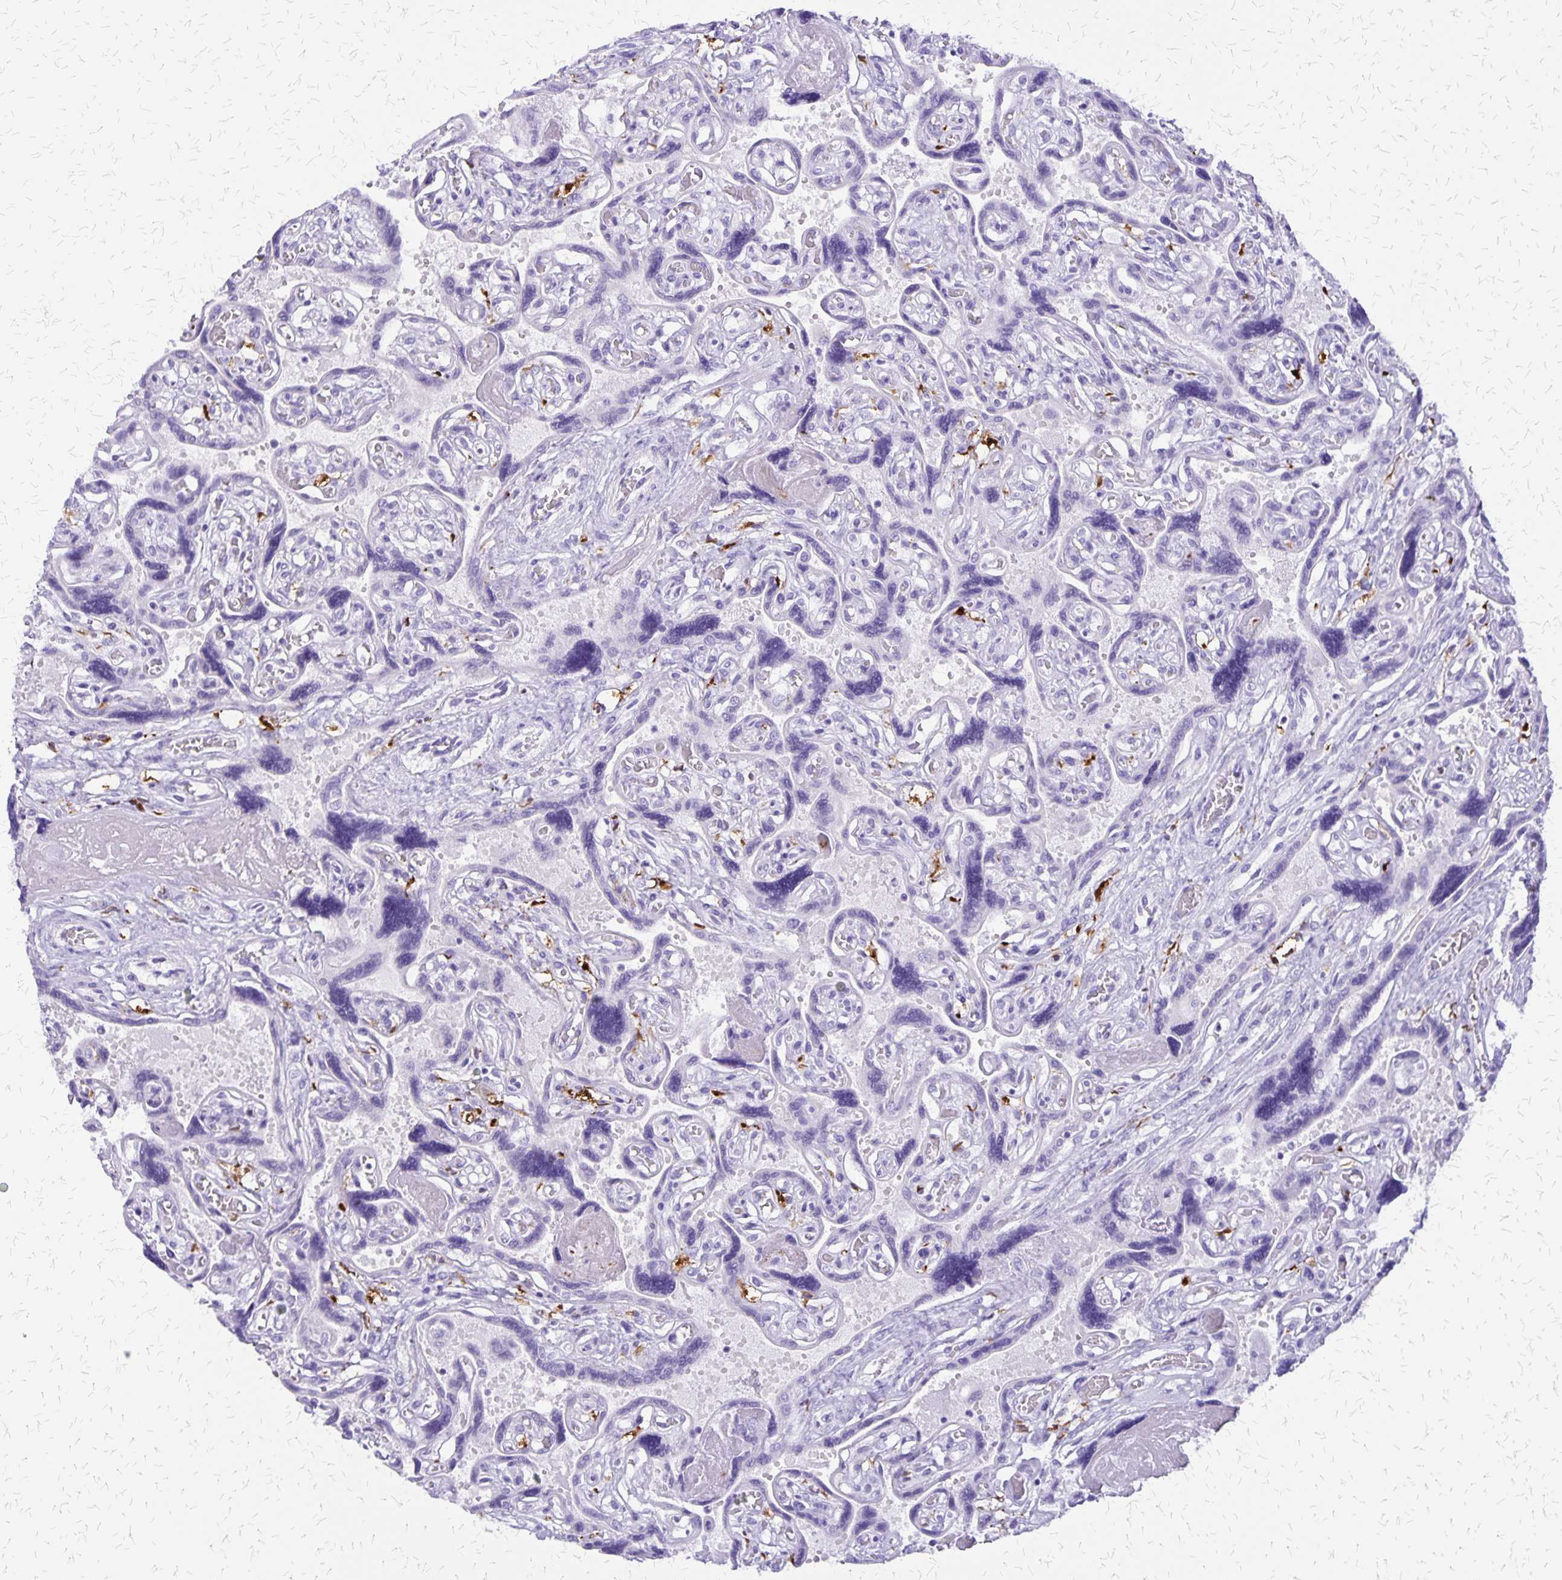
{"staining": {"intensity": "negative", "quantity": "none", "location": "none"}, "tissue": "placenta", "cell_type": "Decidual cells", "image_type": "normal", "snomed": [{"axis": "morphology", "description": "Normal tissue, NOS"}, {"axis": "topography", "description": "Placenta"}], "caption": "Protein analysis of unremarkable placenta displays no significant positivity in decidual cells.", "gene": "SLC13A2", "patient": {"sex": "female", "age": 32}}